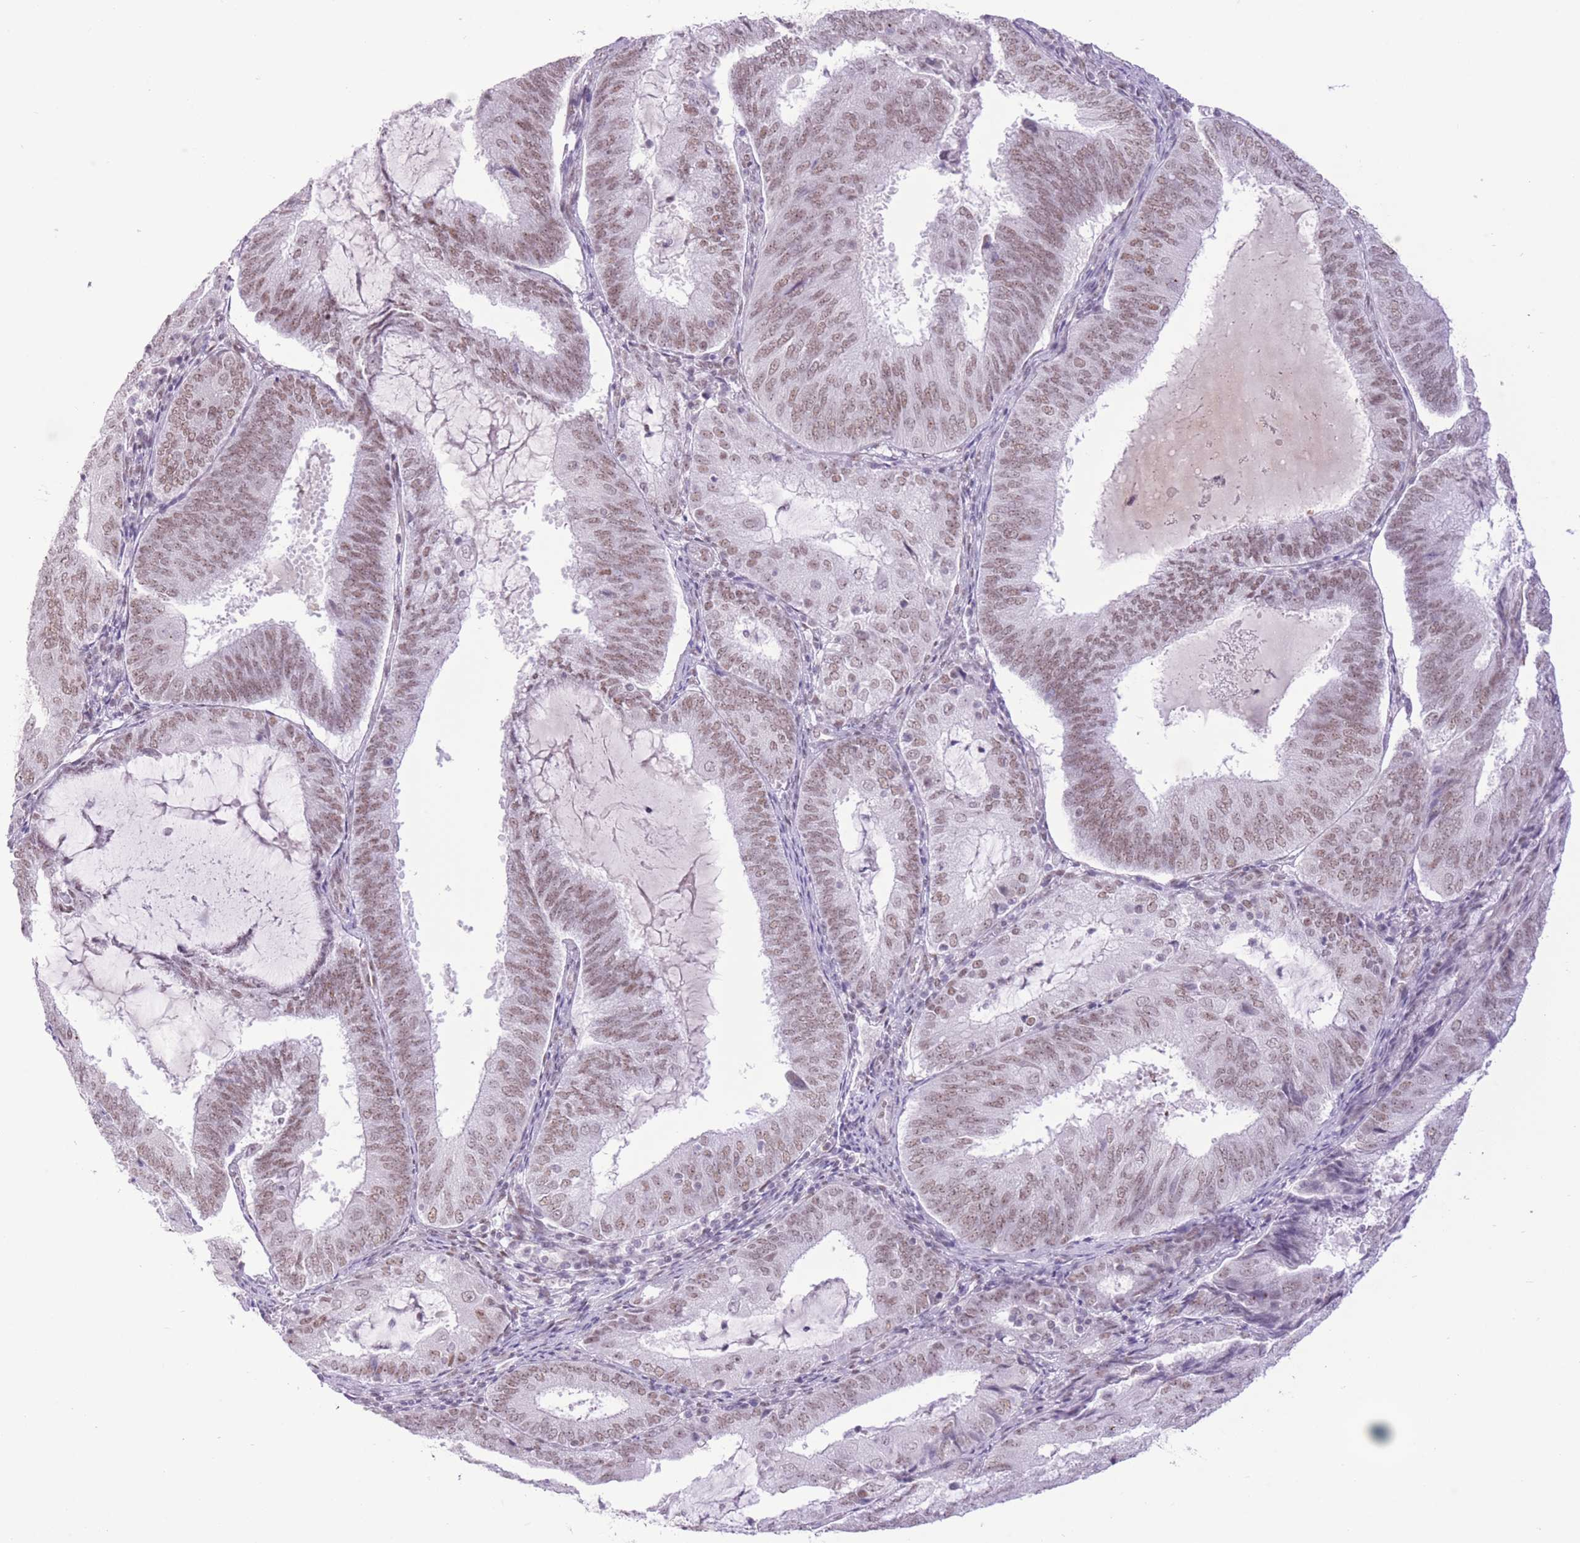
{"staining": {"intensity": "moderate", "quantity": ">75%", "location": "nuclear"}, "tissue": "endometrial cancer", "cell_type": "Tumor cells", "image_type": "cancer", "snomed": [{"axis": "morphology", "description": "Adenocarcinoma, NOS"}, {"axis": "topography", "description": "Endometrium"}], "caption": "Endometrial cancer tissue displays moderate nuclear positivity in approximately >75% of tumor cells", "gene": "ZBED5", "patient": {"sex": "female", "age": 81}}